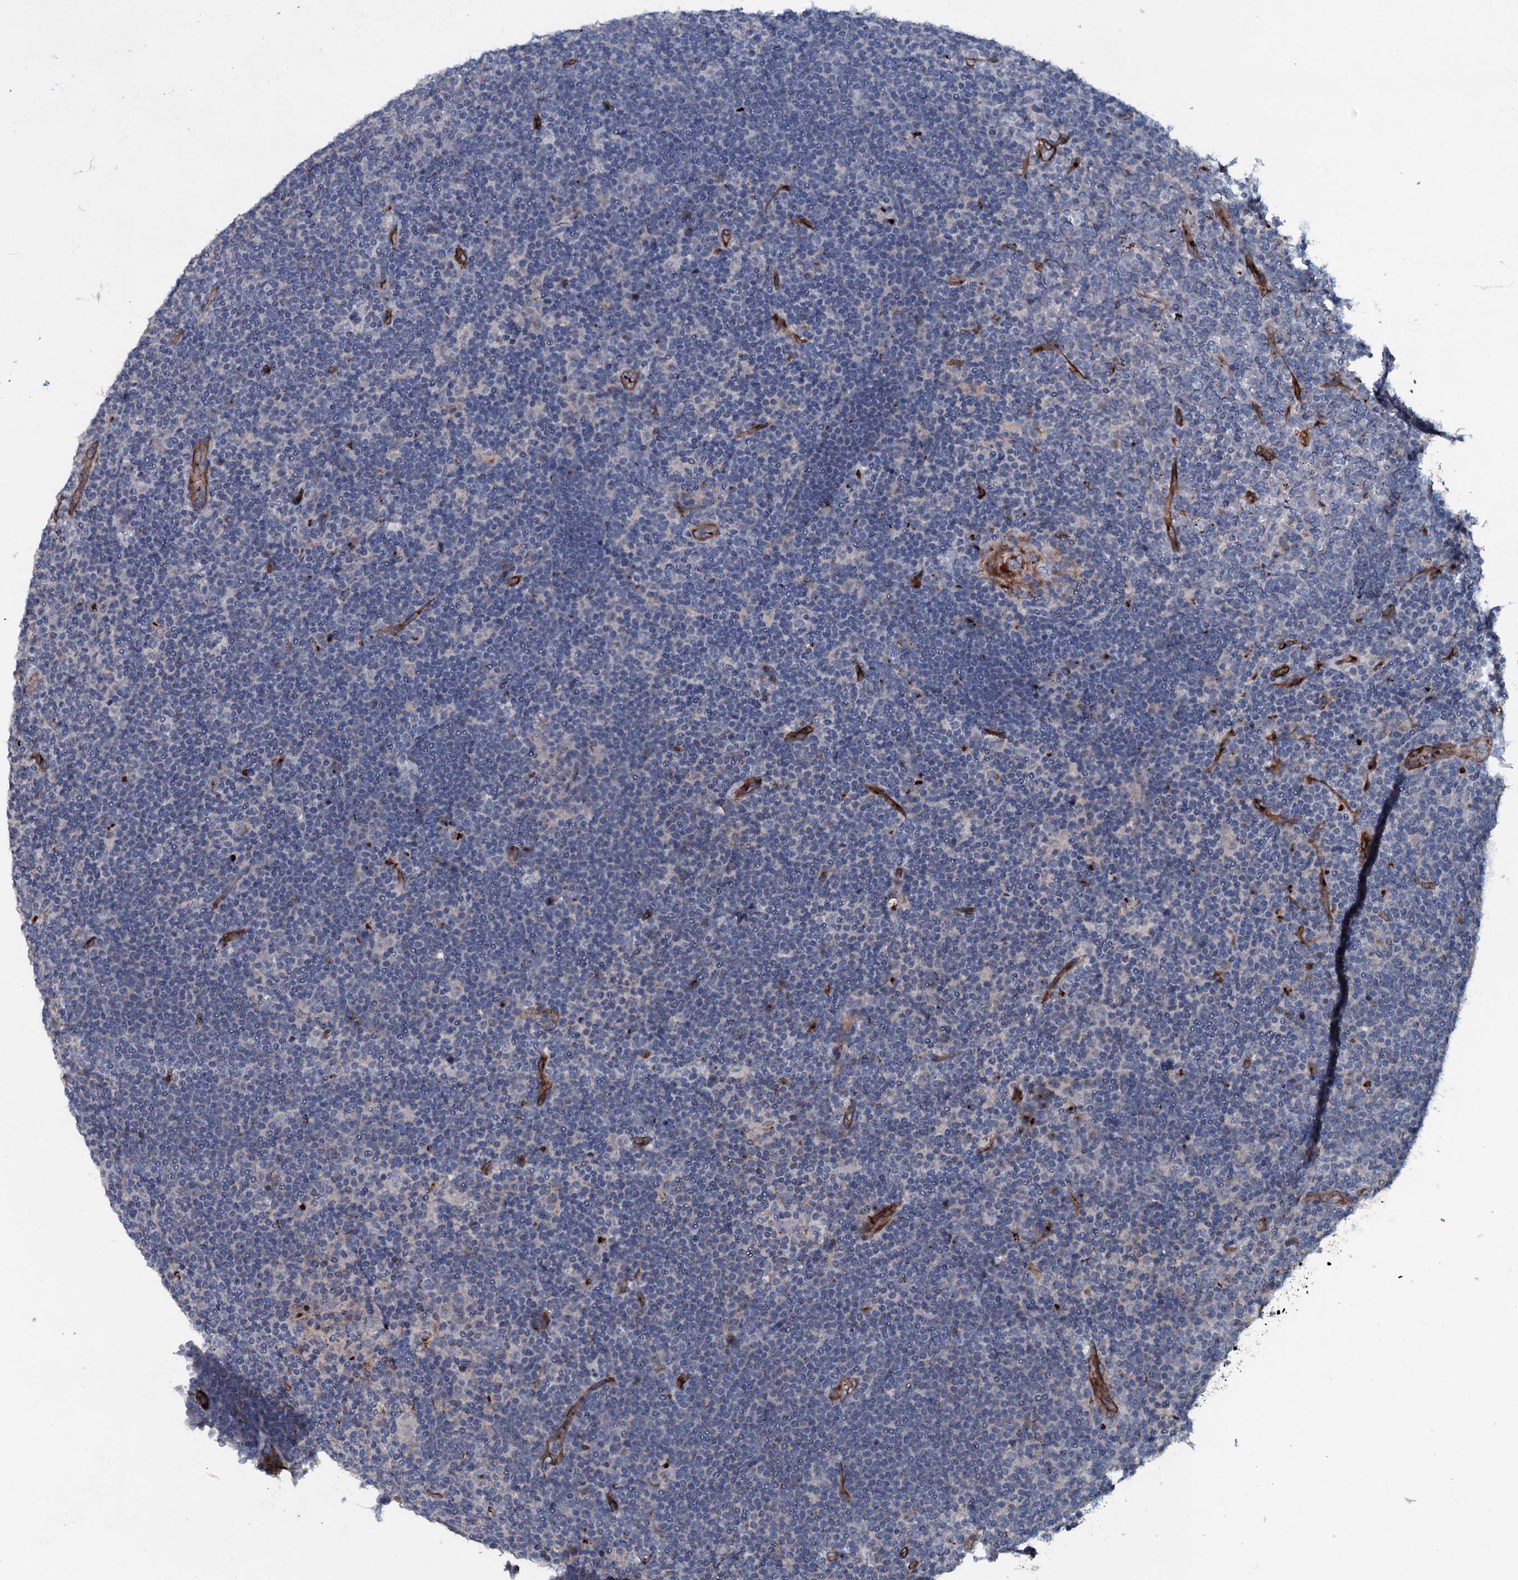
{"staining": {"intensity": "negative", "quantity": "none", "location": "none"}, "tissue": "lymphoma", "cell_type": "Tumor cells", "image_type": "cancer", "snomed": [{"axis": "morphology", "description": "Hodgkin's disease, NOS"}, {"axis": "topography", "description": "Lymph node"}], "caption": "Tumor cells show no significant staining in lymphoma.", "gene": "CLEC14A", "patient": {"sex": "female", "age": 57}}